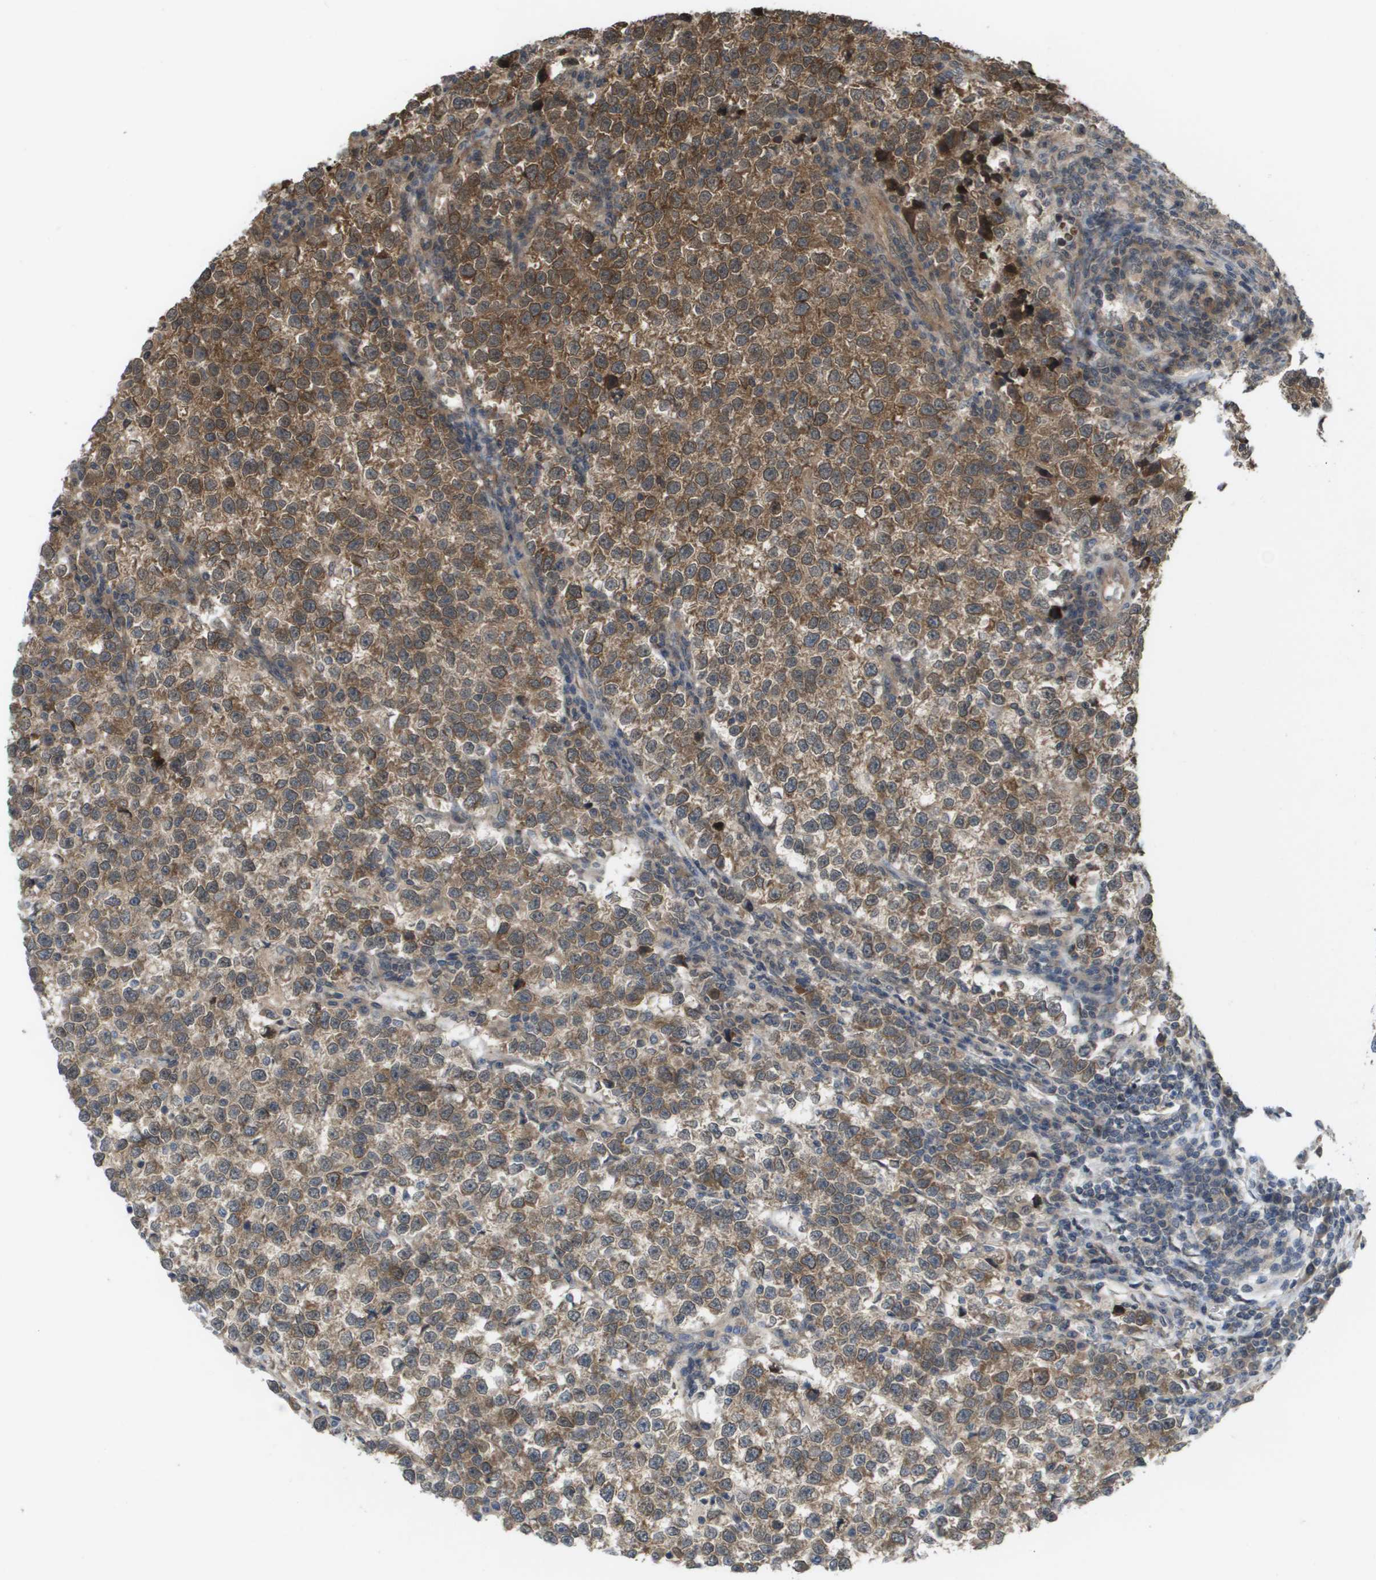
{"staining": {"intensity": "moderate", "quantity": ">75%", "location": "cytoplasmic/membranous"}, "tissue": "testis cancer", "cell_type": "Tumor cells", "image_type": "cancer", "snomed": [{"axis": "morphology", "description": "Normal tissue, NOS"}, {"axis": "morphology", "description": "Seminoma, NOS"}, {"axis": "topography", "description": "Testis"}], "caption": "Protein expression analysis of human testis seminoma reveals moderate cytoplasmic/membranous positivity in approximately >75% of tumor cells.", "gene": "CTPS2", "patient": {"sex": "male", "age": 43}}